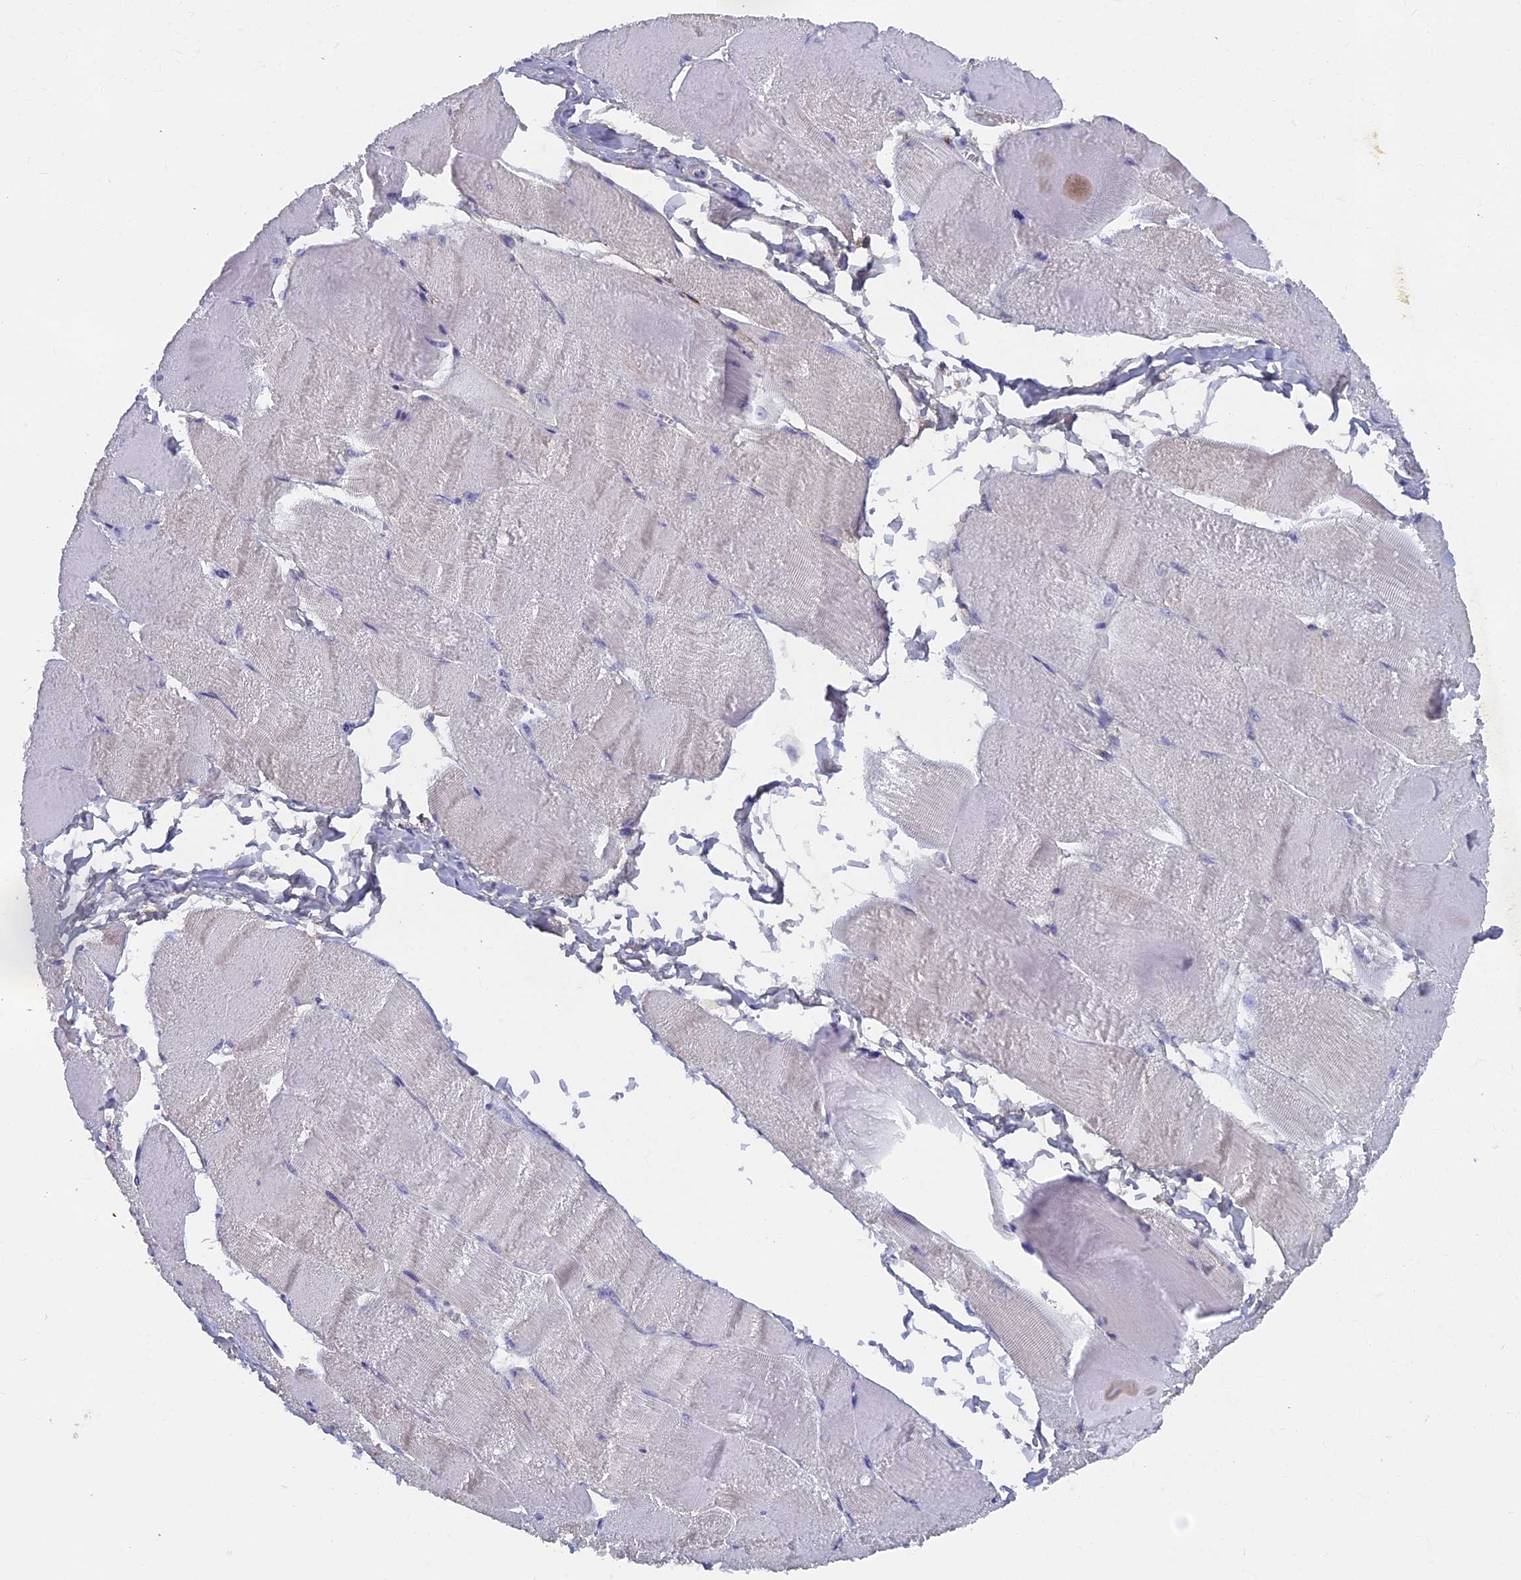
{"staining": {"intensity": "negative", "quantity": "none", "location": "none"}, "tissue": "skeletal muscle", "cell_type": "Myocytes", "image_type": "normal", "snomed": [{"axis": "morphology", "description": "Normal tissue, NOS"}, {"axis": "morphology", "description": "Basal cell carcinoma"}, {"axis": "topography", "description": "Skeletal muscle"}], "caption": "Human skeletal muscle stained for a protein using immunohistochemistry (IHC) reveals no expression in myocytes.", "gene": "ABI3BP", "patient": {"sex": "female", "age": 64}}